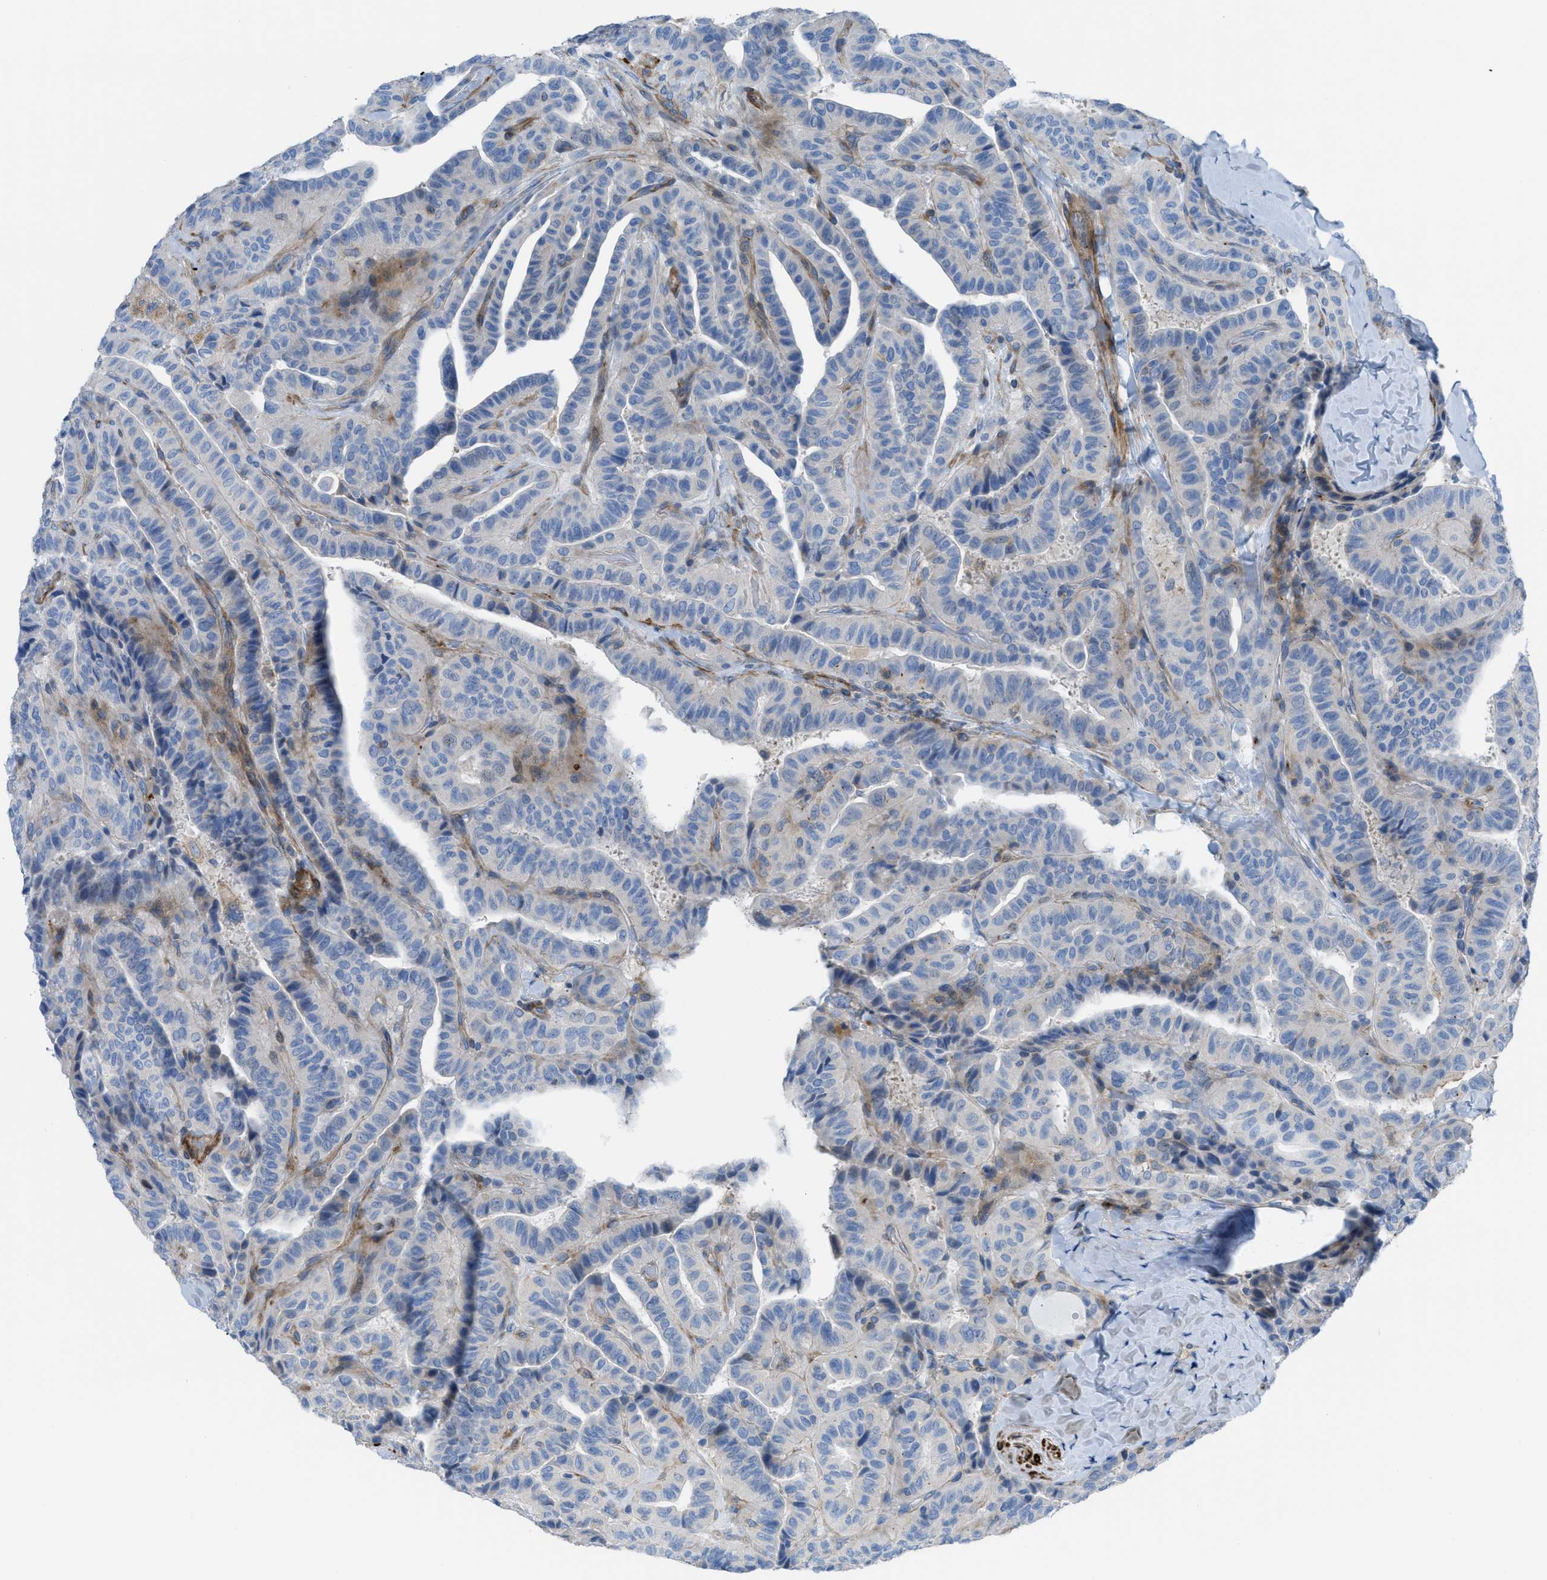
{"staining": {"intensity": "negative", "quantity": "none", "location": "none"}, "tissue": "thyroid cancer", "cell_type": "Tumor cells", "image_type": "cancer", "snomed": [{"axis": "morphology", "description": "Papillary adenocarcinoma, NOS"}, {"axis": "topography", "description": "Thyroid gland"}], "caption": "There is no significant expression in tumor cells of thyroid cancer (papillary adenocarcinoma). (DAB immunohistochemistry (IHC), high magnification).", "gene": "KCNH7", "patient": {"sex": "male", "age": 77}}